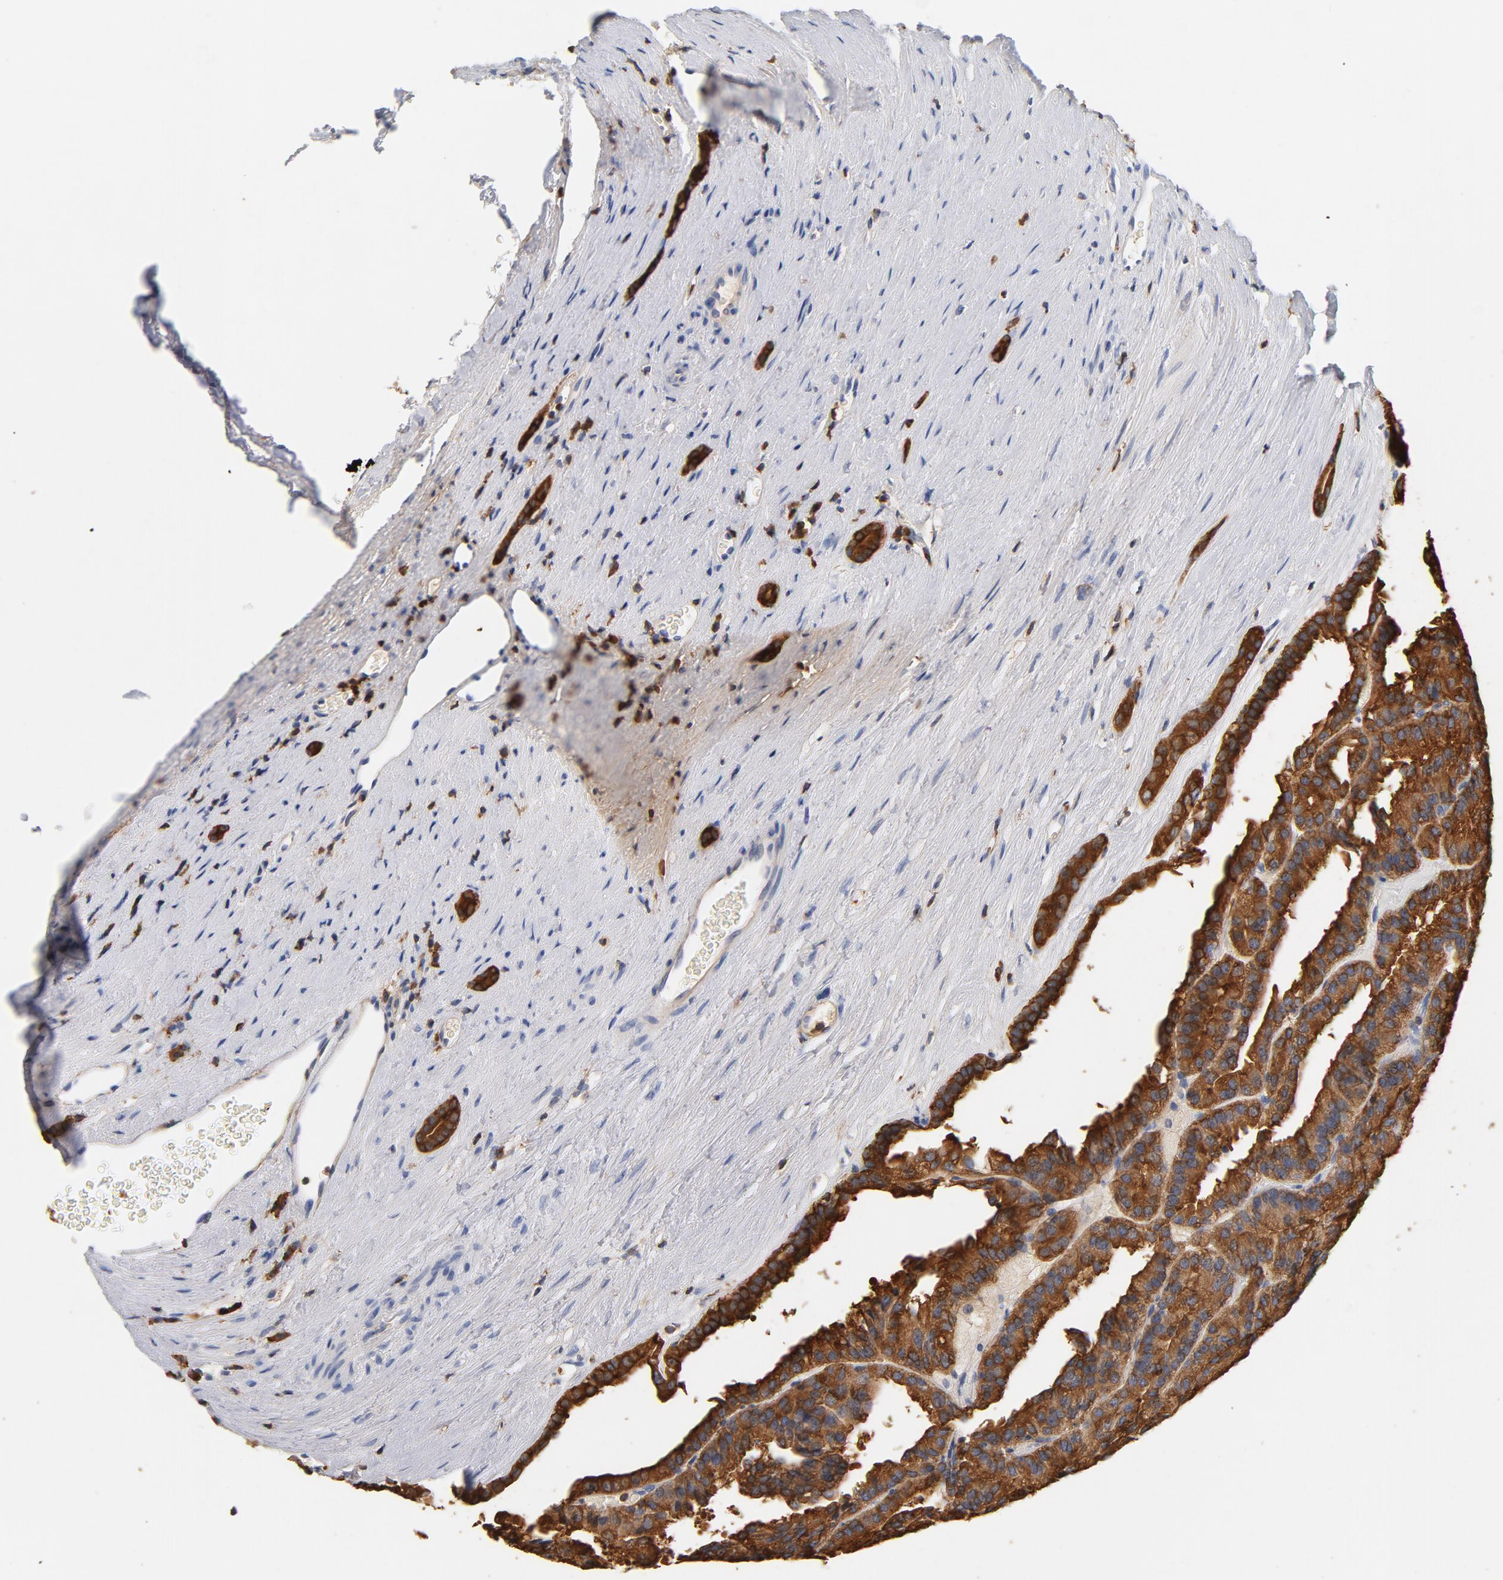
{"staining": {"intensity": "strong", "quantity": ">75%", "location": "cytoplasmic/membranous"}, "tissue": "renal cancer", "cell_type": "Tumor cells", "image_type": "cancer", "snomed": [{"axis": "morphology", "description": "Adenocarcinoma, NOS"}, {"axis": "topography", "description": "Kidney"}], "caption": "Brown immunohistochemical staining in renal cancer (adenocarcinoma) demonstrates strong cytoplasmic/membranous positivity in approximately >75% of tumor cells.", "gene": "EZR", "patient": {"sex": "male", "age": 46}}